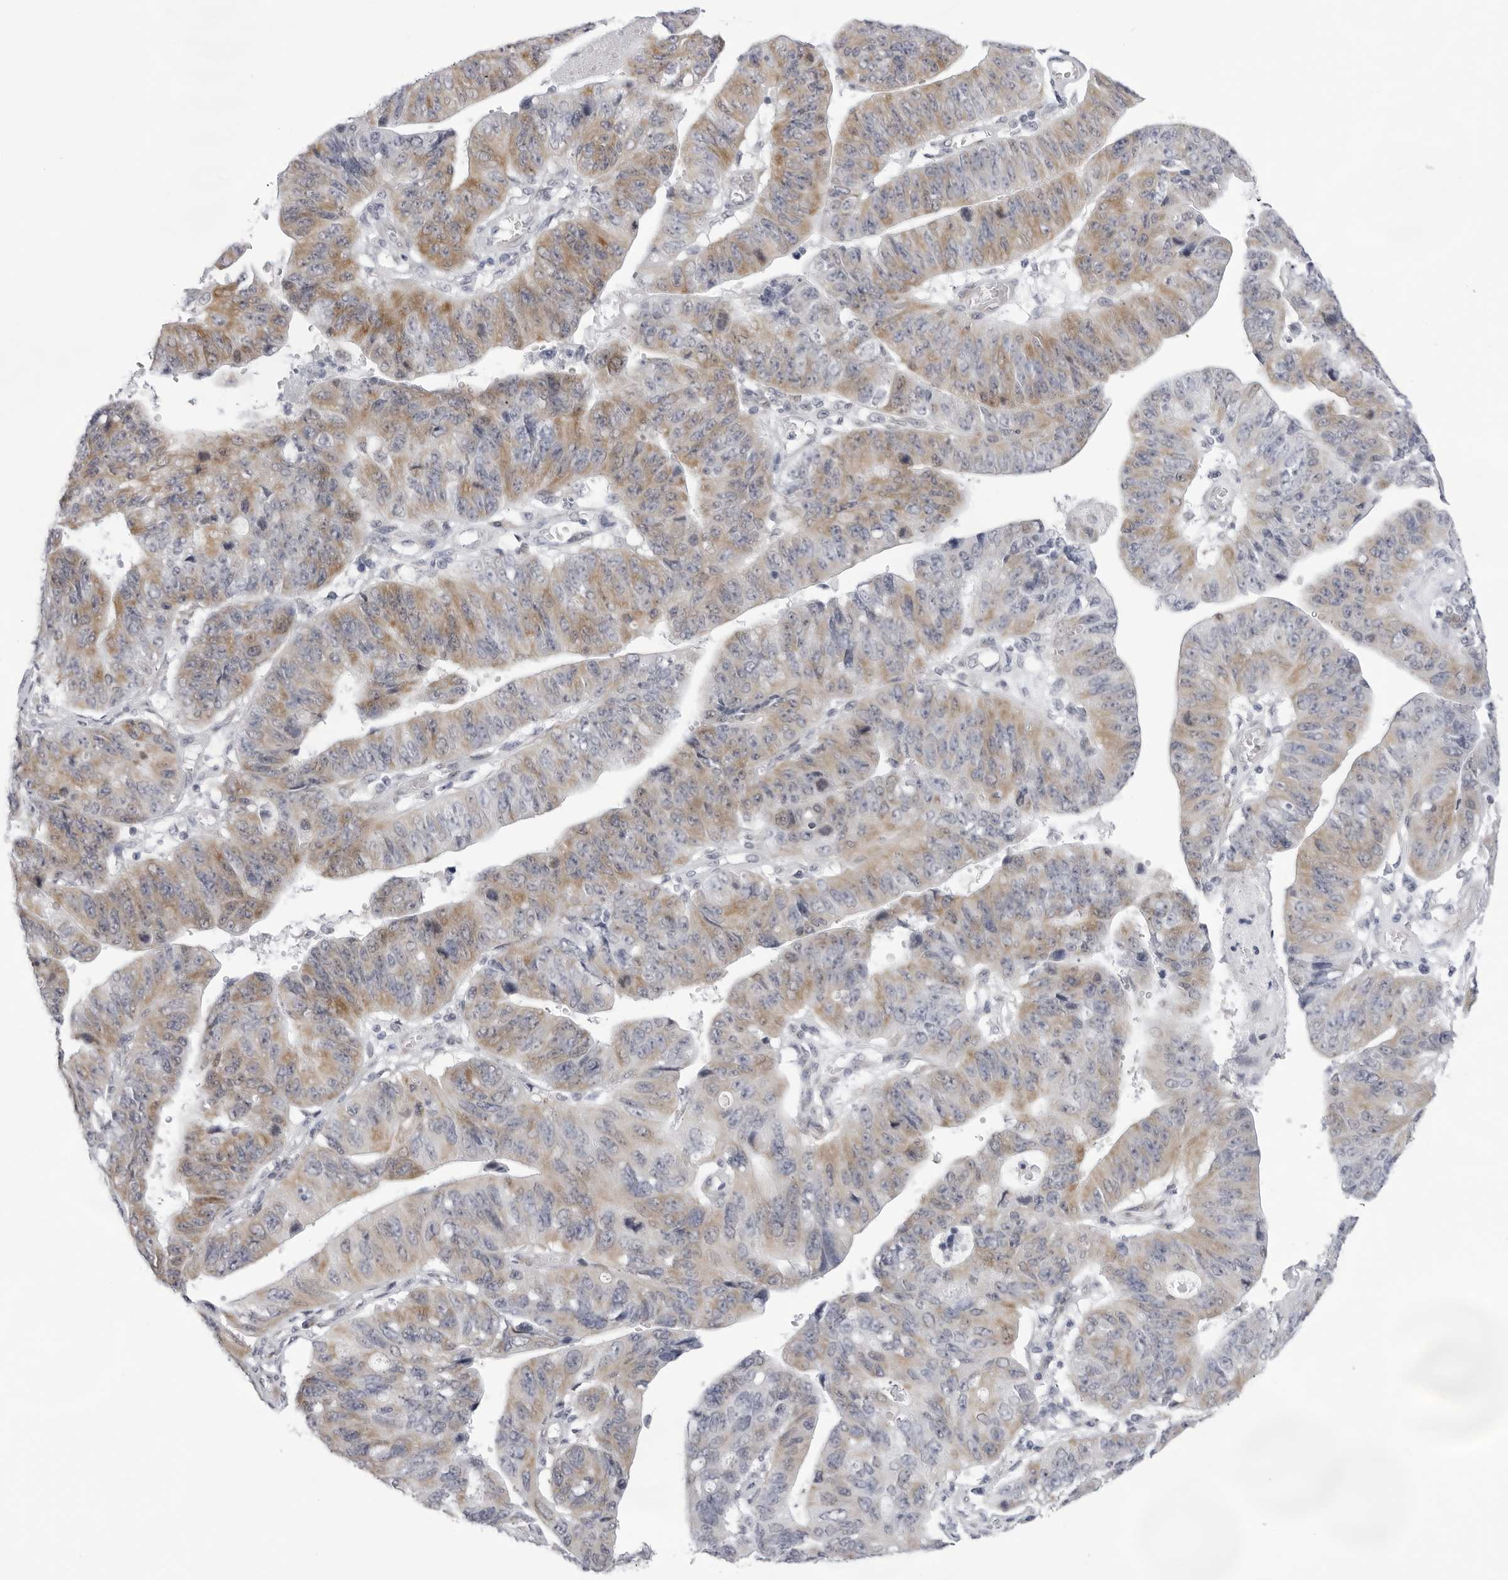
{"staining": {"intensity": "moderate", "quantity": "<25%", "location": "cytoplasmic/membranous"}, "tissue": "stomach cancer", "cell_type": "Tumor cells", "image_type": "cancer", "snomed": [{"axis": "morphology", "description": "Adenocarcinoma, NOS"}, {"axis": "topography", "description": "Stomach"}], "caption": "A low amount of moderate cytoplasmic/membranous expression is appreciated in approximately <25% of tumor cells in stomach cancer tissue. (DAB IHC with brightfield microscopy, high magnification).", "gene": "SMIM2", "patient": {"sex": "male", "age": 59}}